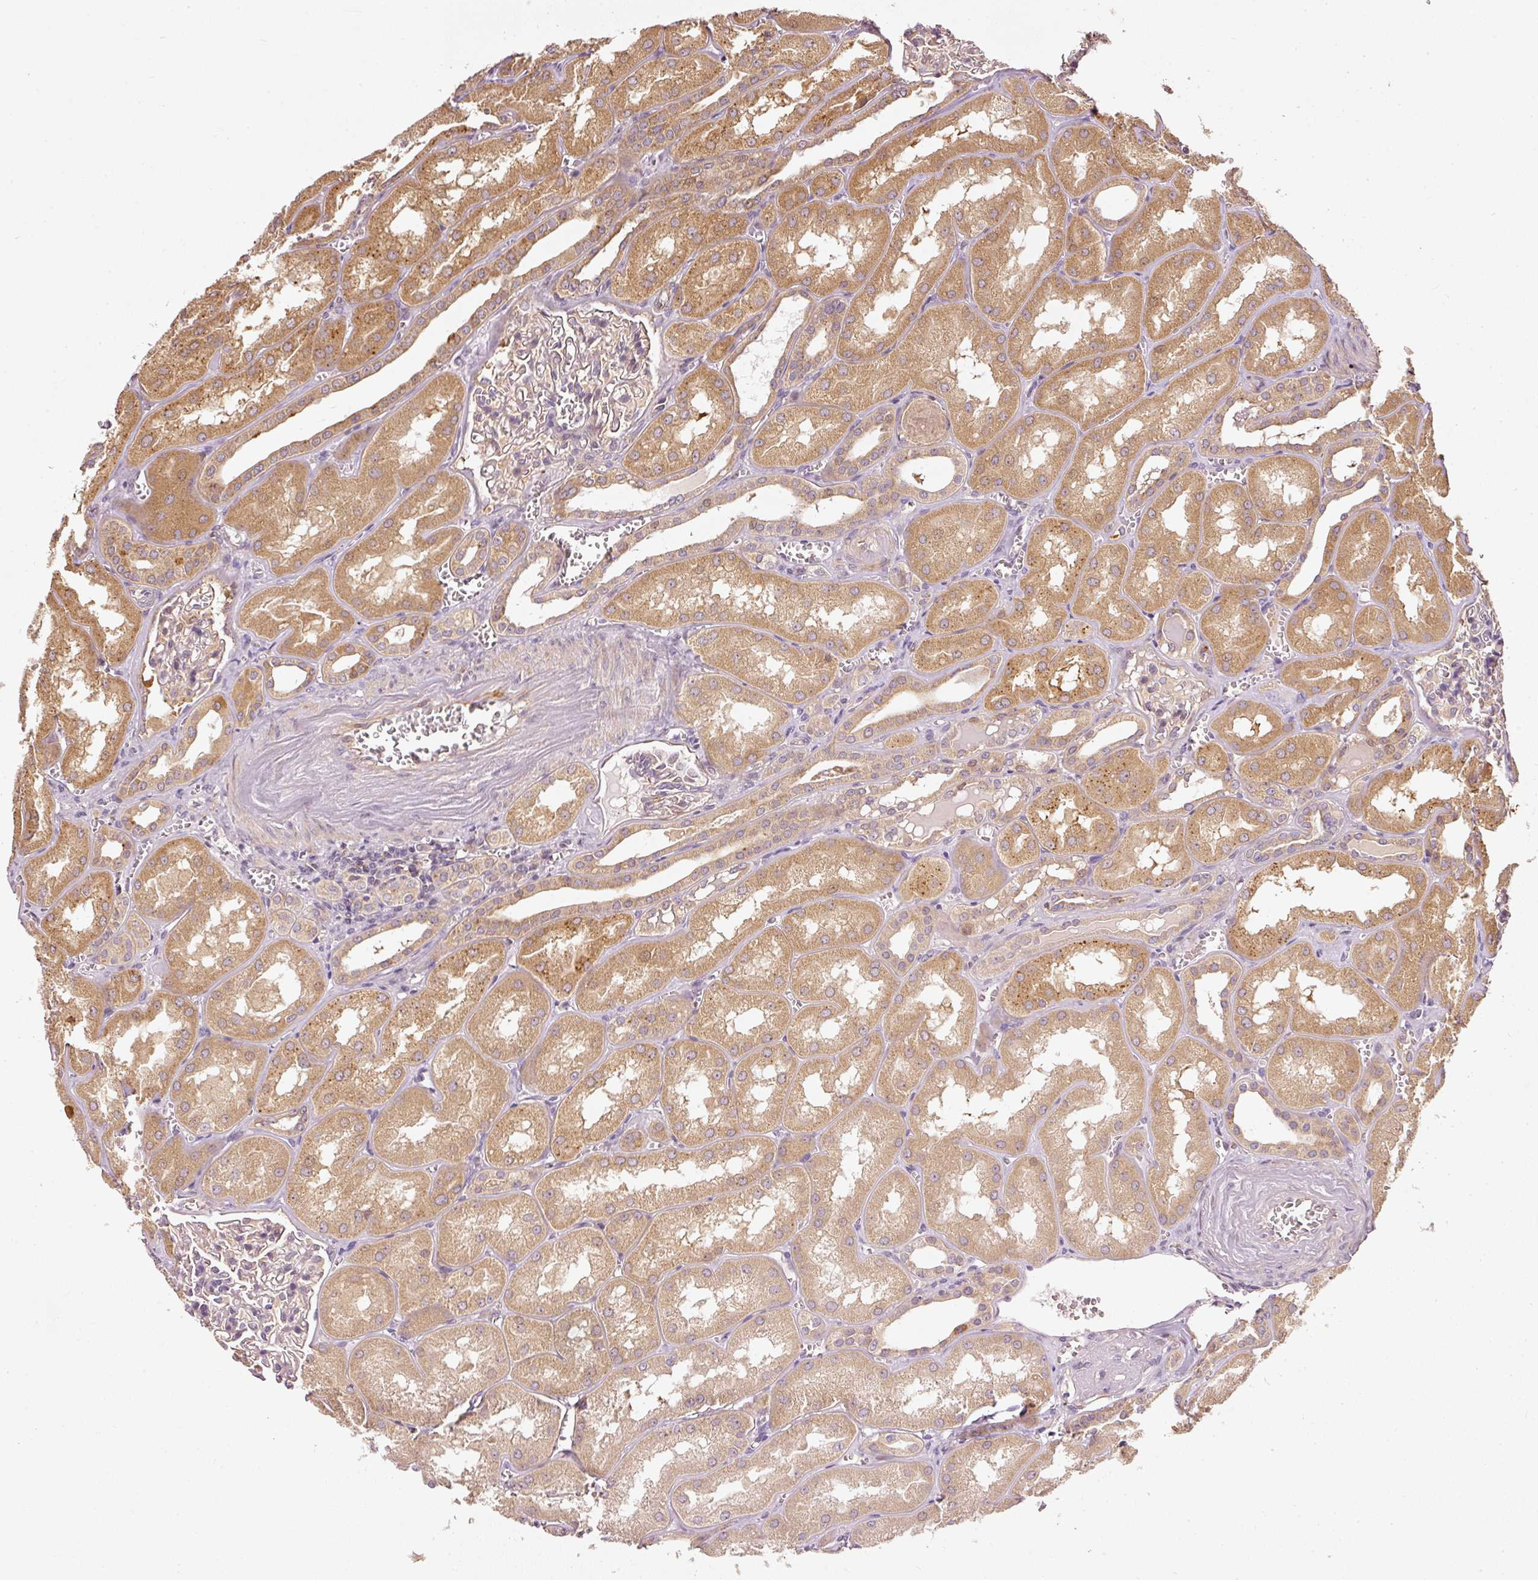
{"staining": {"intensity": "moderate", "quantity": "25%-75%", "location": "cytoplasmic/membranous"}, "tissue": "kidney", "cell_type": "Cells in glomeruli", "image_type": "normal", "snomed": [{"axis": "morphology", "description": "Normal tissue, NOS"}, {"axis": "topography", "description": "Kidney"}], "caption": "This histopathology image reveals normal kidney stained with immunohistochemistry to label a protein in brown. The cytoplasmic/membranous of cells in glomeruli show moderate positivity for the protein. Nuclei are counter-stained blue.", "gene": "MTHFD1L", "patient": {"sex": "male", "age": 61}}